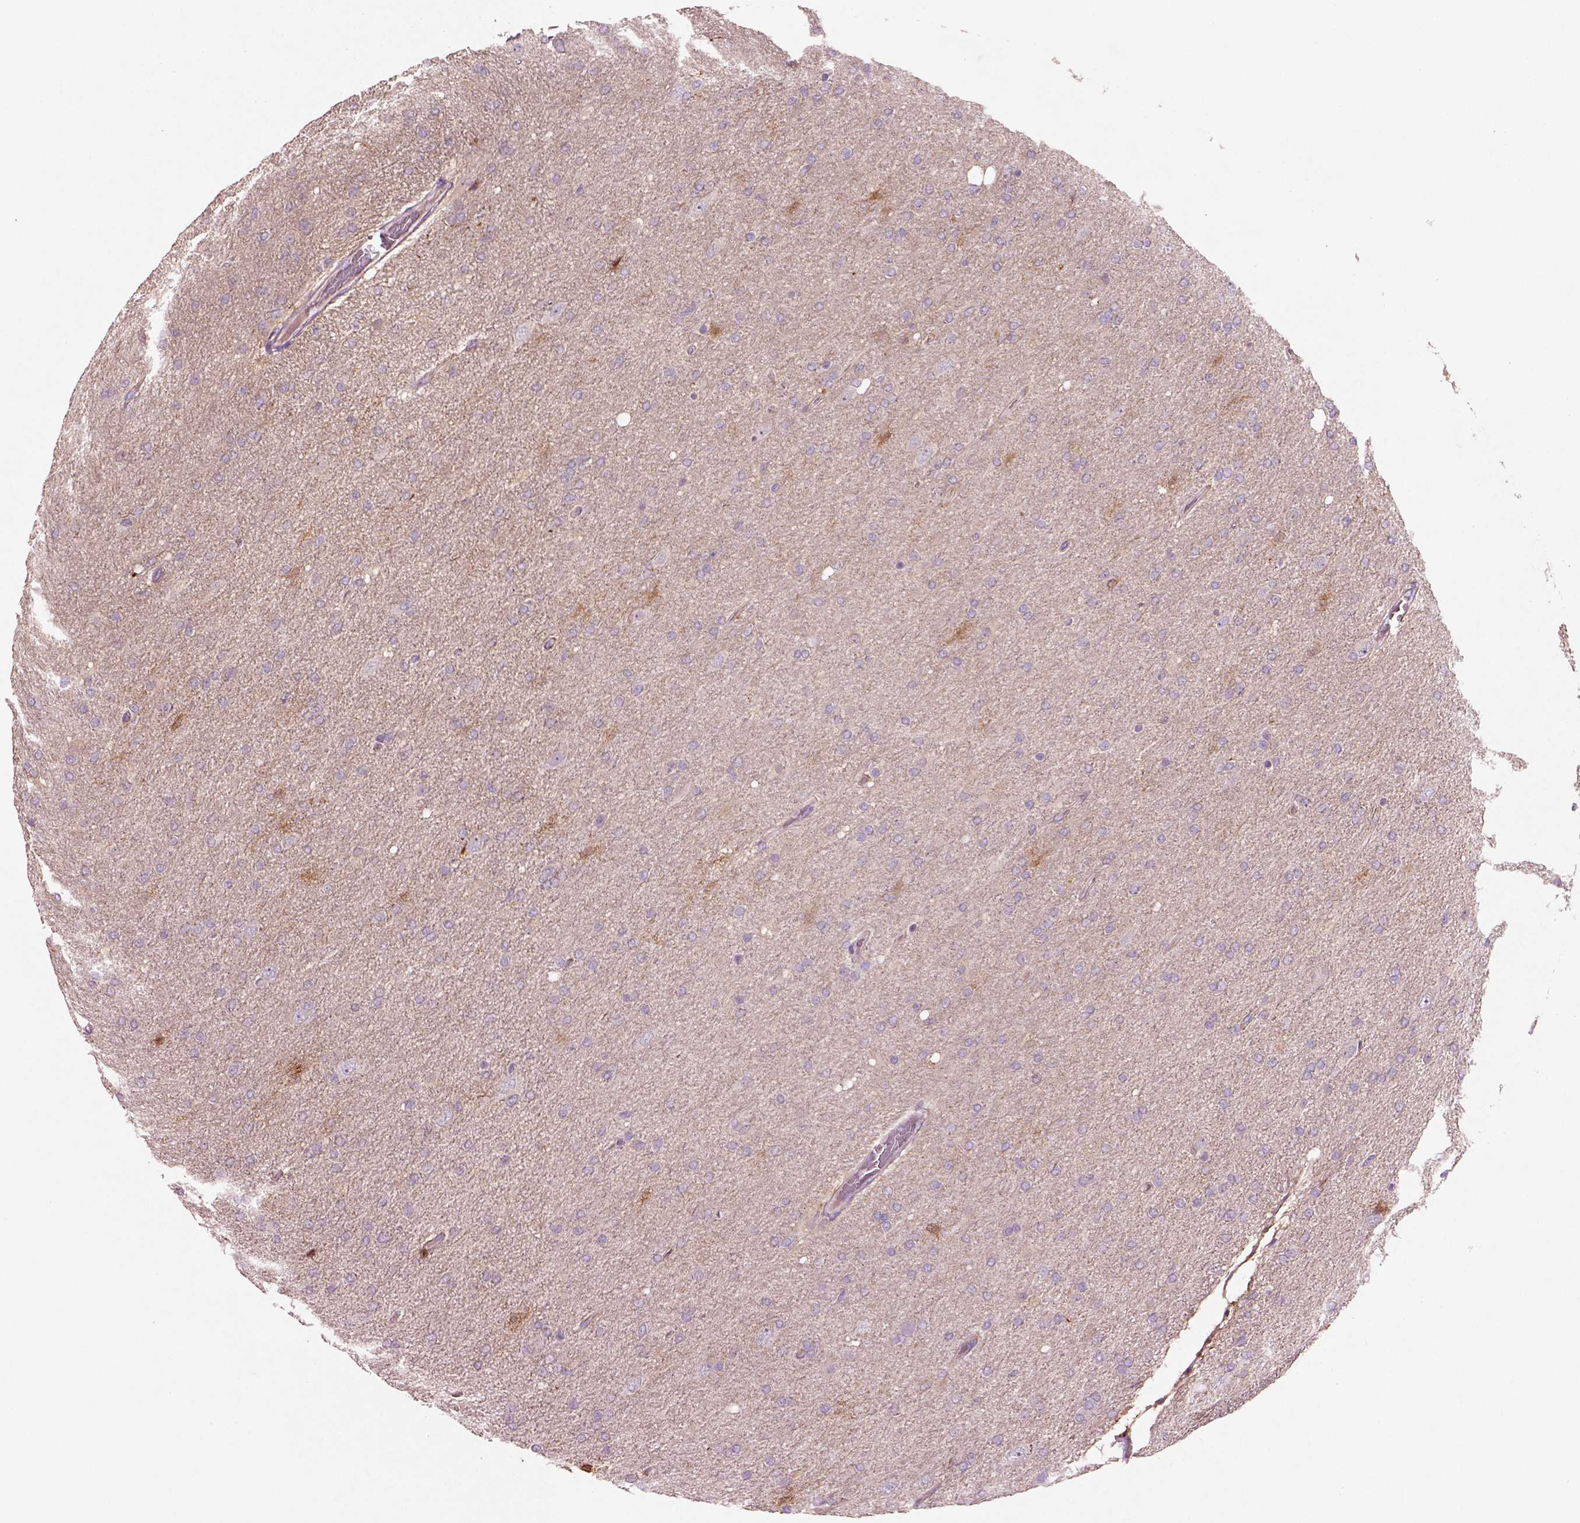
{"staining": {"intensity": "negative", "quantity": "none", "location": "none"}, "tissue": "glioma", "cell_type": "Tumor cells", "image_type": "cancer", "snomed": [{"axis": "morphology", "description": "Glioma, malignant, High grade"}, {"axis": "topography", "description": "Cerebral cortex"}], "caption": "IHC micrograph of human glioma stained for a protein (brown), which displays no staining in tumor cells.", "gene": "PLPP7", "patient": {"sex": "male", "age": 70}}